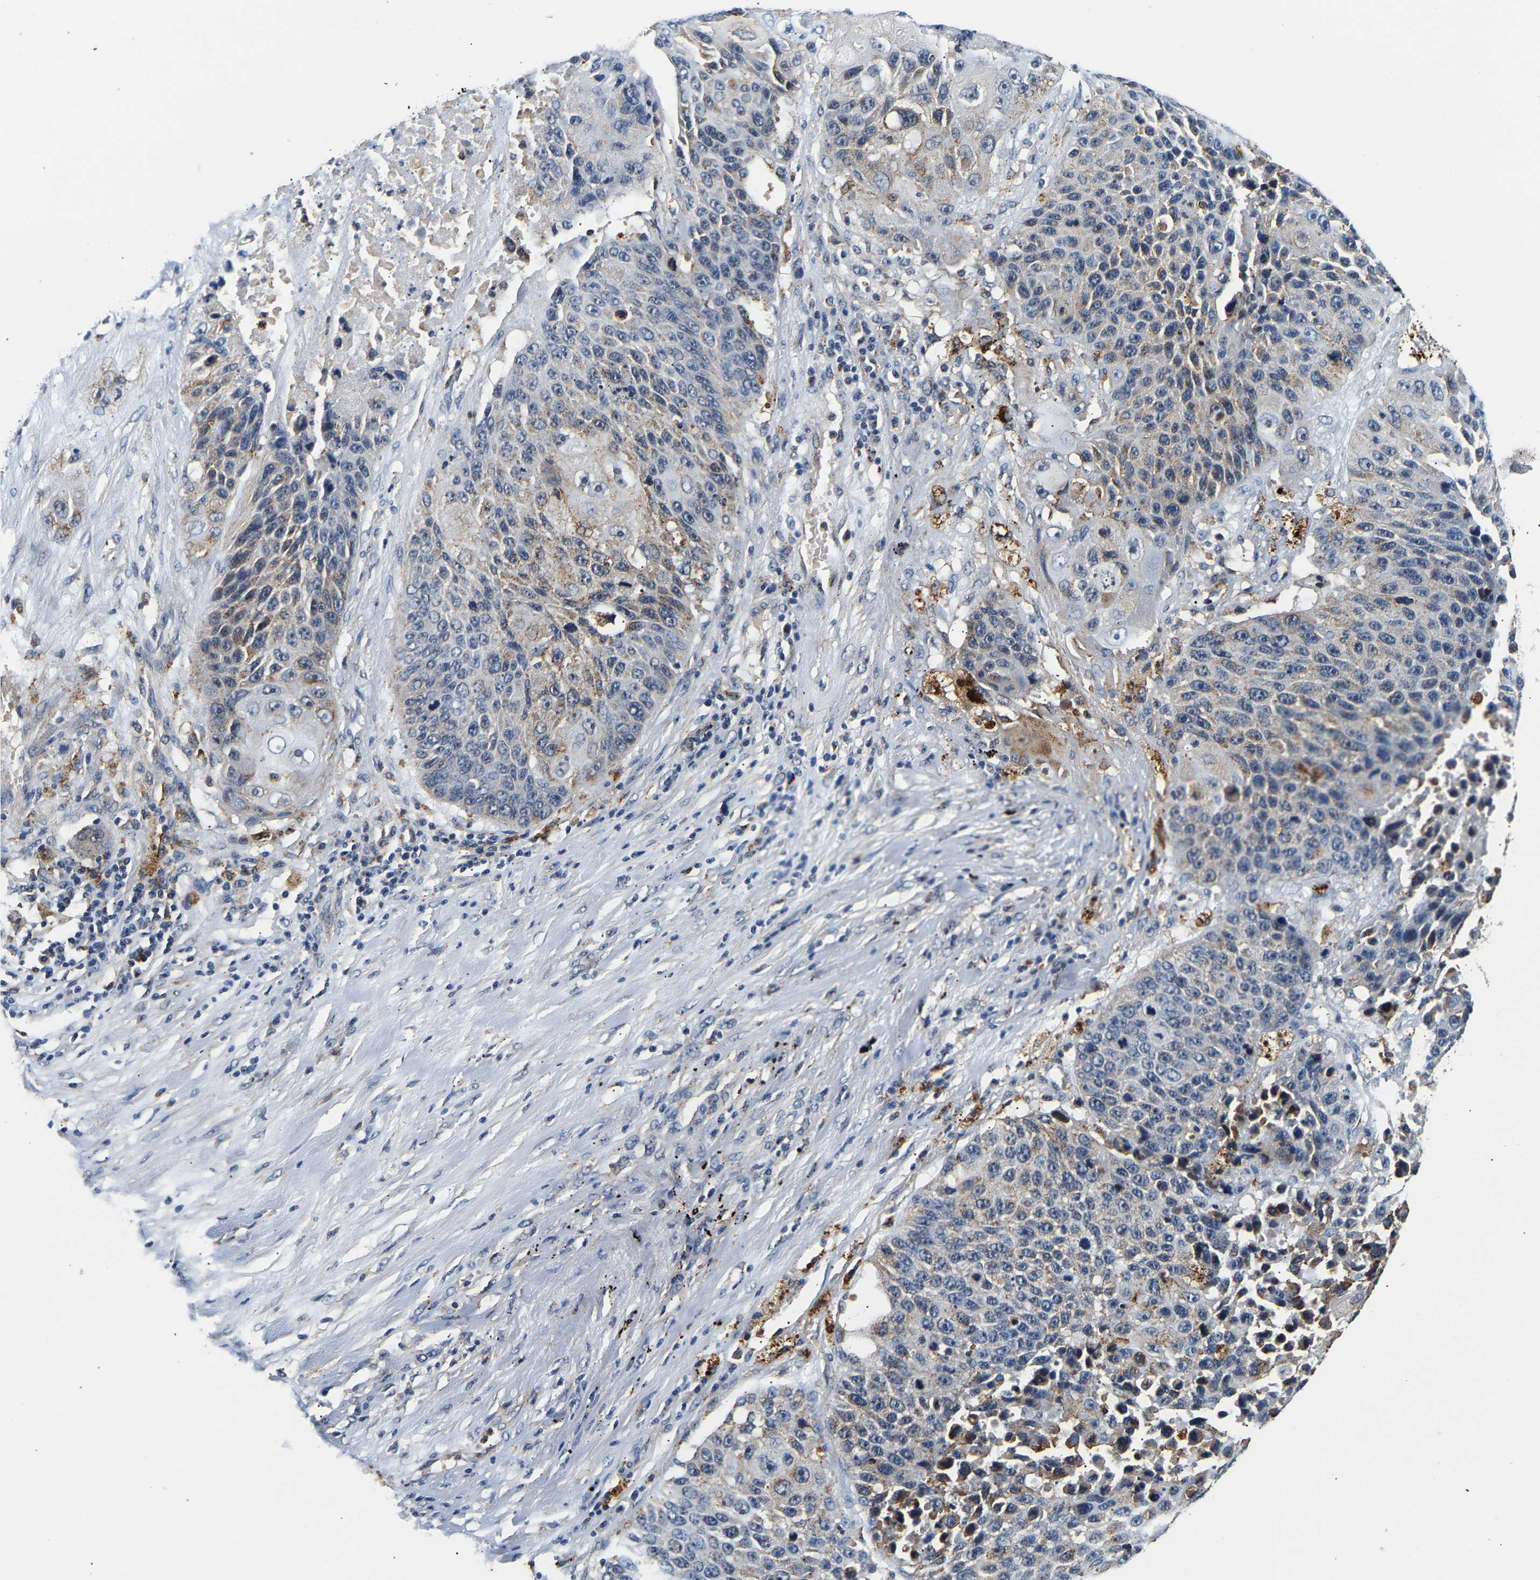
{"staining": {"intensity": "weak", "quantity": "25%-75%", "location": "cytoplasmic/membranous"}, "tissue": "lung cancer", "cell_type": "Tumor cells", "image_type": "cancer", "snomed": [{"axis": "morphology", "description": "Squamous cell carcinoma, NOS"}, {"axis": "topography", "description": "Lung"}], "caption": "Approximately 25%-75% of tumor cells in human lung cancer reveal weak cytoplasmic/membranous protein positivity as visualized by brown immunohistochemical staining.", "gene": "SMU1", "patient": {"sex": "male", "age": 61}}